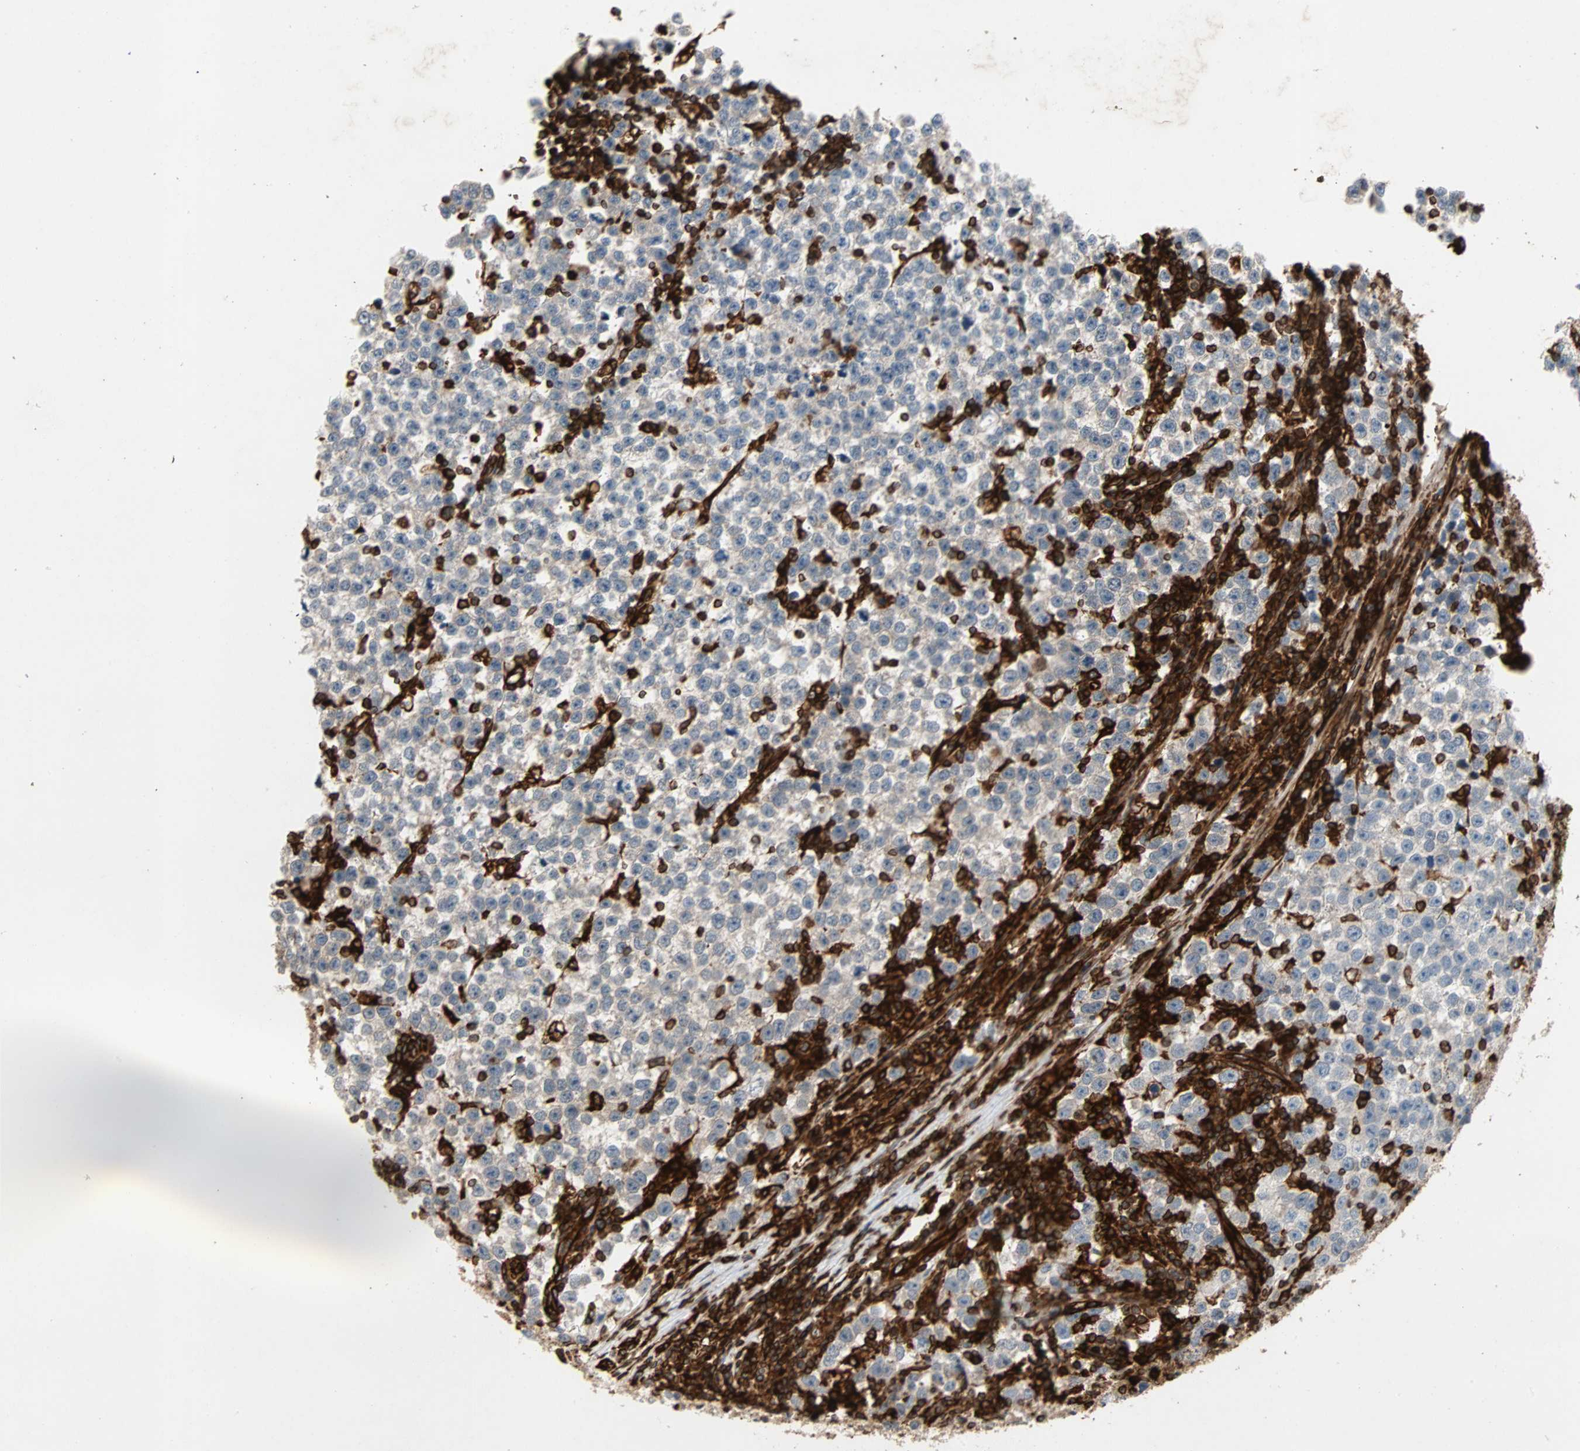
{"staining": {"intensity": "weak", "quantity": ">75%", "location": "cytoplasmic/membranous"}, "tissue": "testis cancer", "cell_type": "Tumor cells", "image_type": "cancer", "snomed": [{"axis": "morphology", "description": "Seminoma, NOS"}, {"axis": "topography", "description": "Testis"}], "caption": "Testis seminoma stained with a protein marker displays weak staining in tumor cells.", "gene": "TAPBP", "patient": {"sex": "male", "age": 43}}